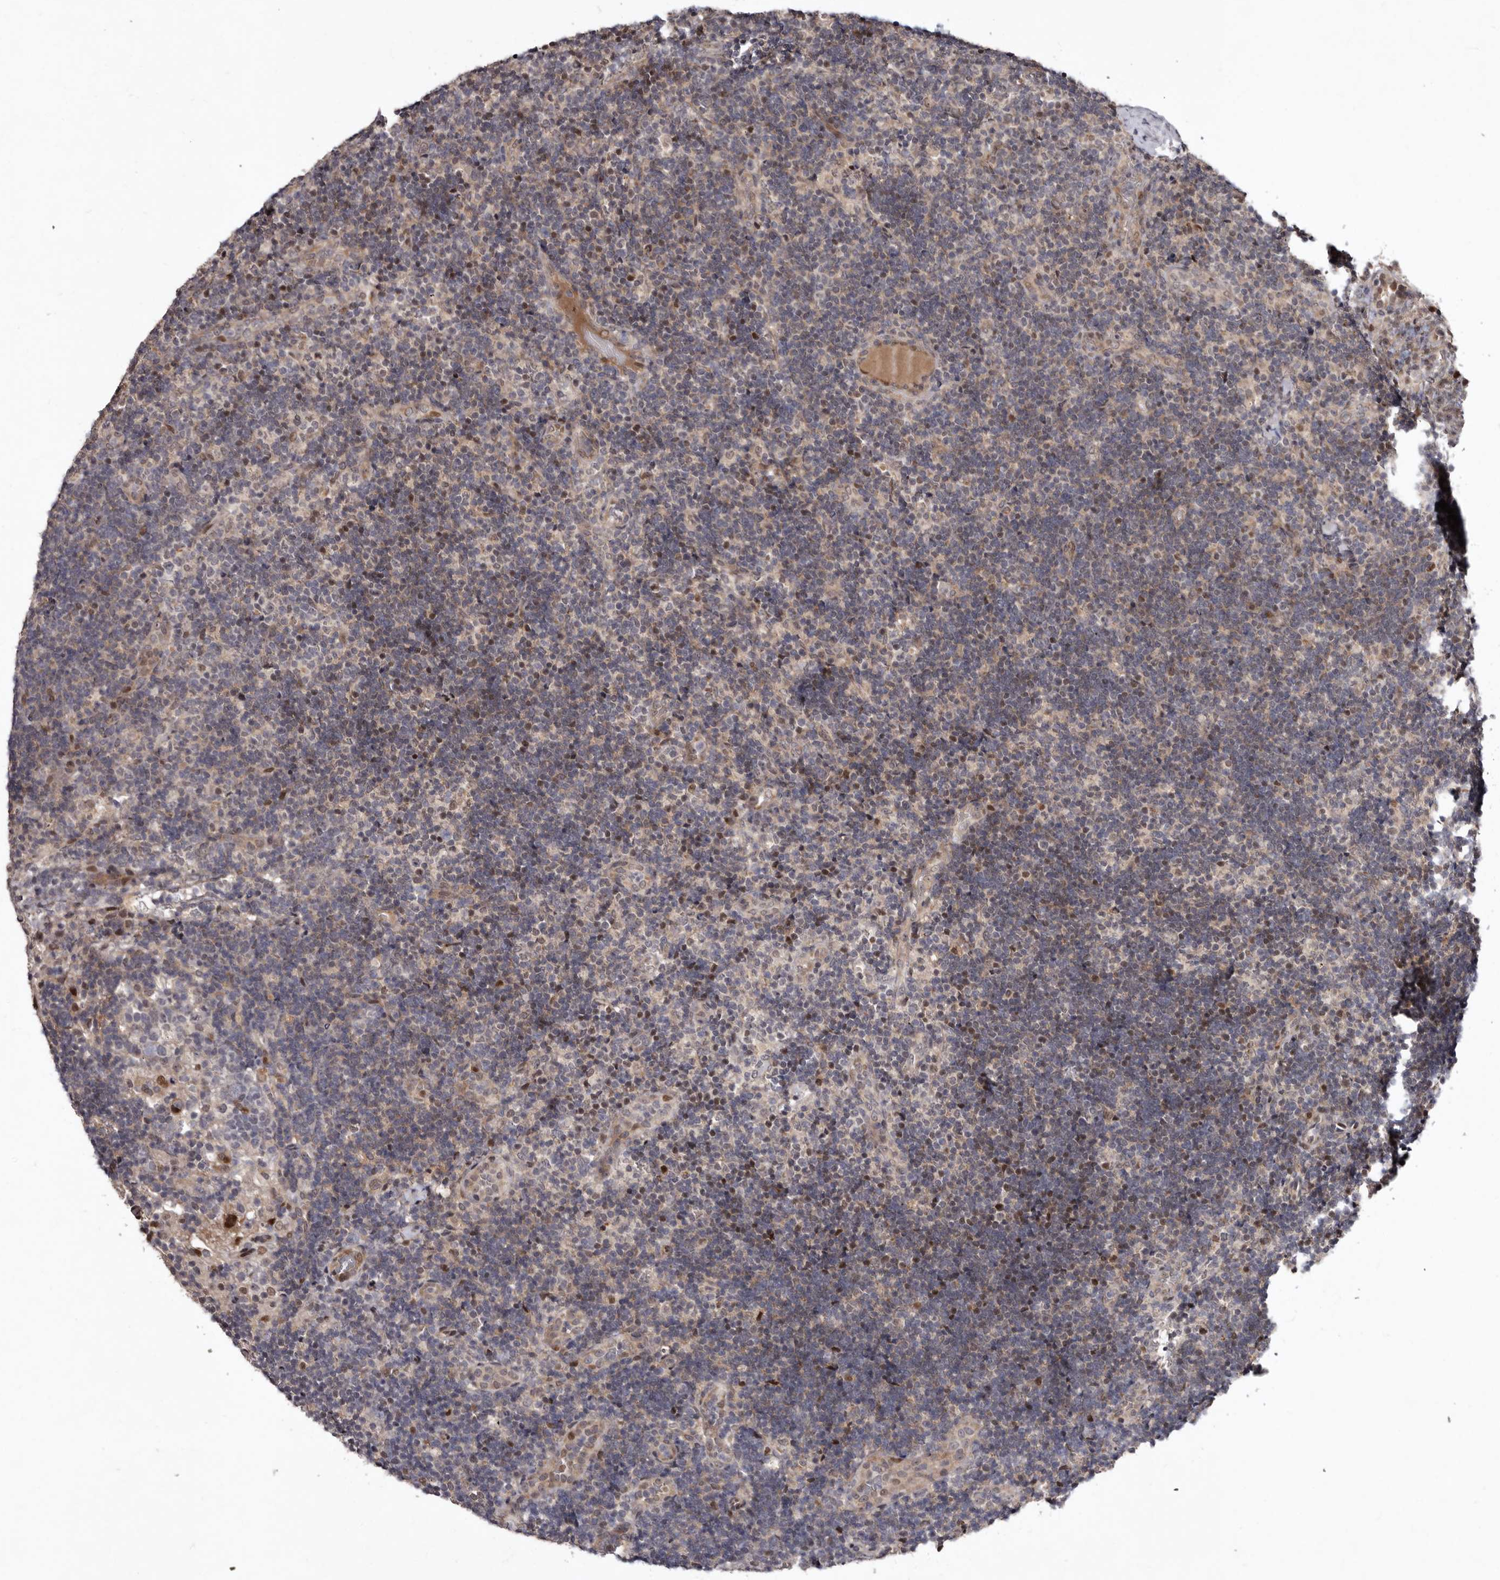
{"staining": {"intensity": "weak", "quantity": "<25%", "location": "cytoplasmic/membranous,nuclear"}, "tissue": "lymph node", "cell_type": "Germinal center cells", "image_type": "normal", "snomed": [{"axis": "morphology", "description": "Normal tissue, NOS"}, {"axis": "topography", "description": "Lymph node"}], "caption": "Human lymph node stained for a protein using immunohistochemistry (IHC) reveals no staining in germinal center cells.", "gene": "ABL1", "patient": {"sex": "female", "age": 22}}